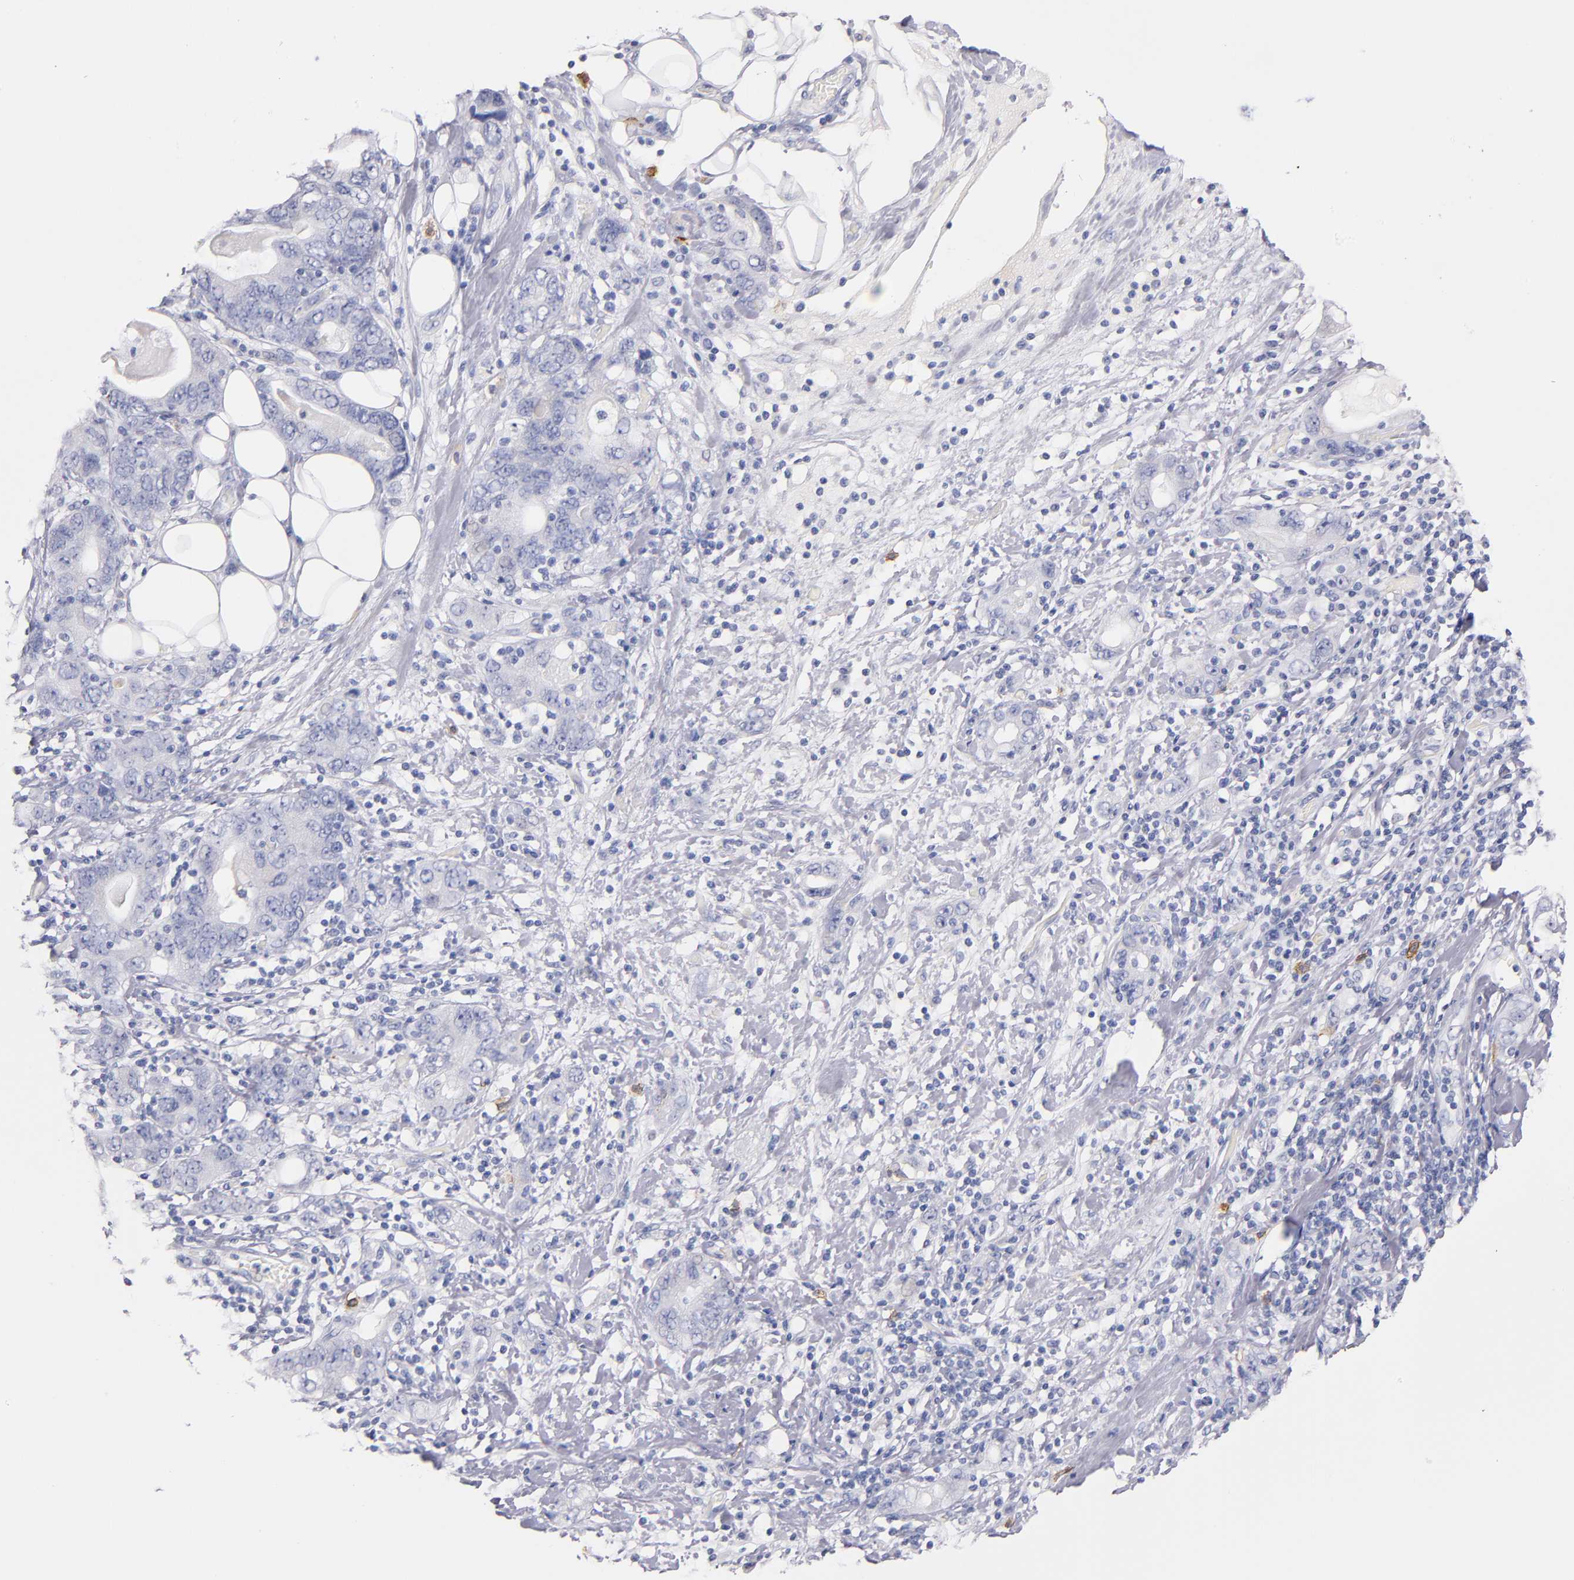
{"staining": {"intensity": "negative", "quantity": "none", "location": "none"}, "tissue": "stomach cancer", "cell_type": "Tumor cells", "image_type": "cancer", "snomed": [{"axis": "morphology", "description": "Adenocarcinoma, NOS"}, {"axis": "topography", "description": "Stomach, lower"}], "caption": "Tumor cells show no significant expression in stomach cancer.", "gene": "KIT", "patient": {"sex": "female", "age": 93}}